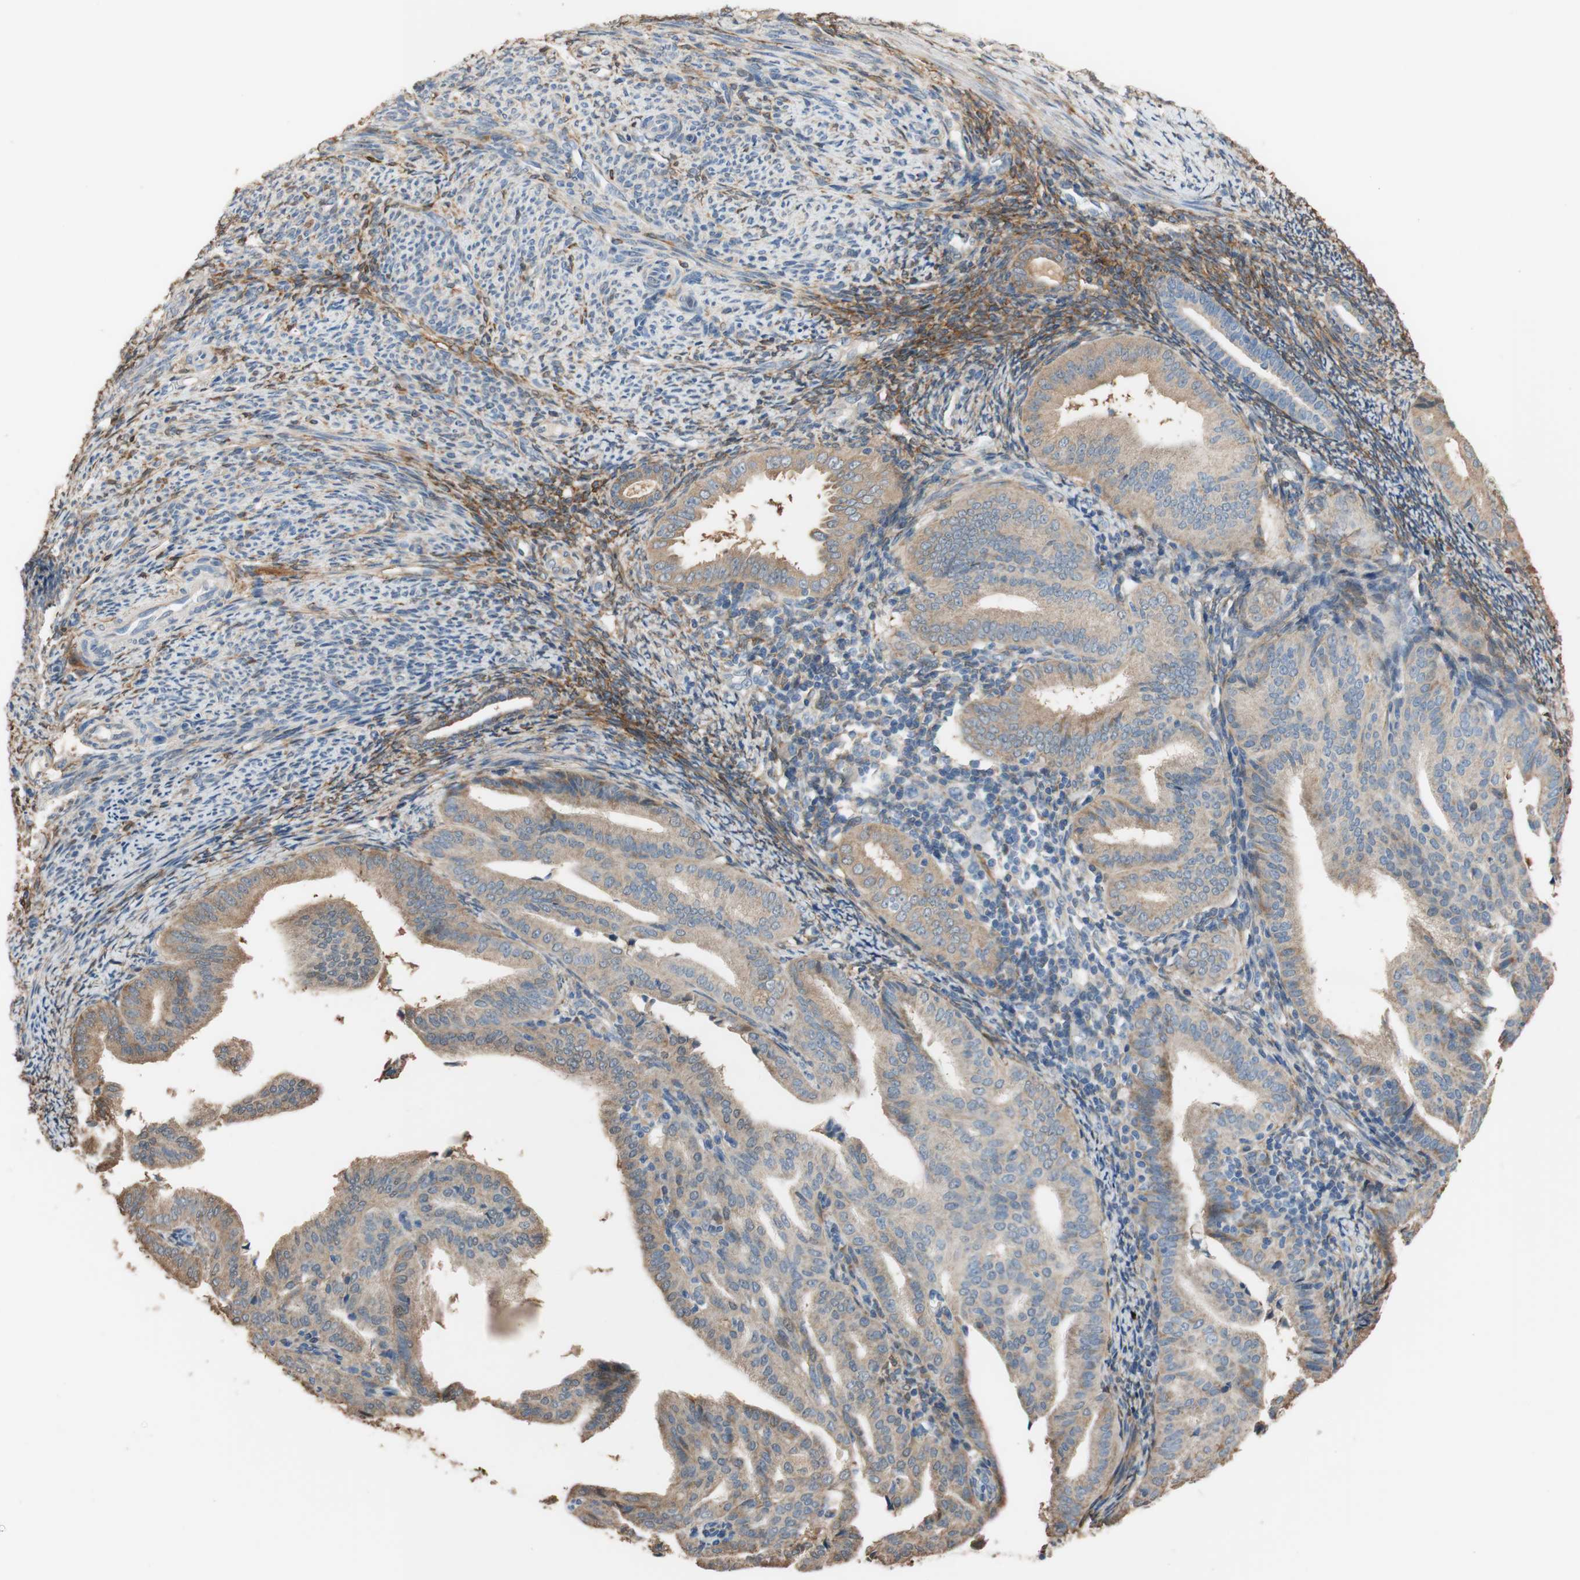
{"staining": {"intensity": "moderate", "quantity": ">75%", "location": "cytoplasmic/membranous"}, "tissue": "endometrial cancer", "cell_type": "Tumor cells", "image_type": "cancer", "snomed": [{"axis": "morphology", "description": "Adenocarcinoma, NOS"}, {"axis": "topography", "description": "Endometrium"}], "caption": "Tumor cells reveal moderate cytoplasmic/membranous expression in about >75% of cells in endometrial adenocarcinoma.", "gene": "ALDH1A2", "patient": {"sex": "female", "age": 58}}